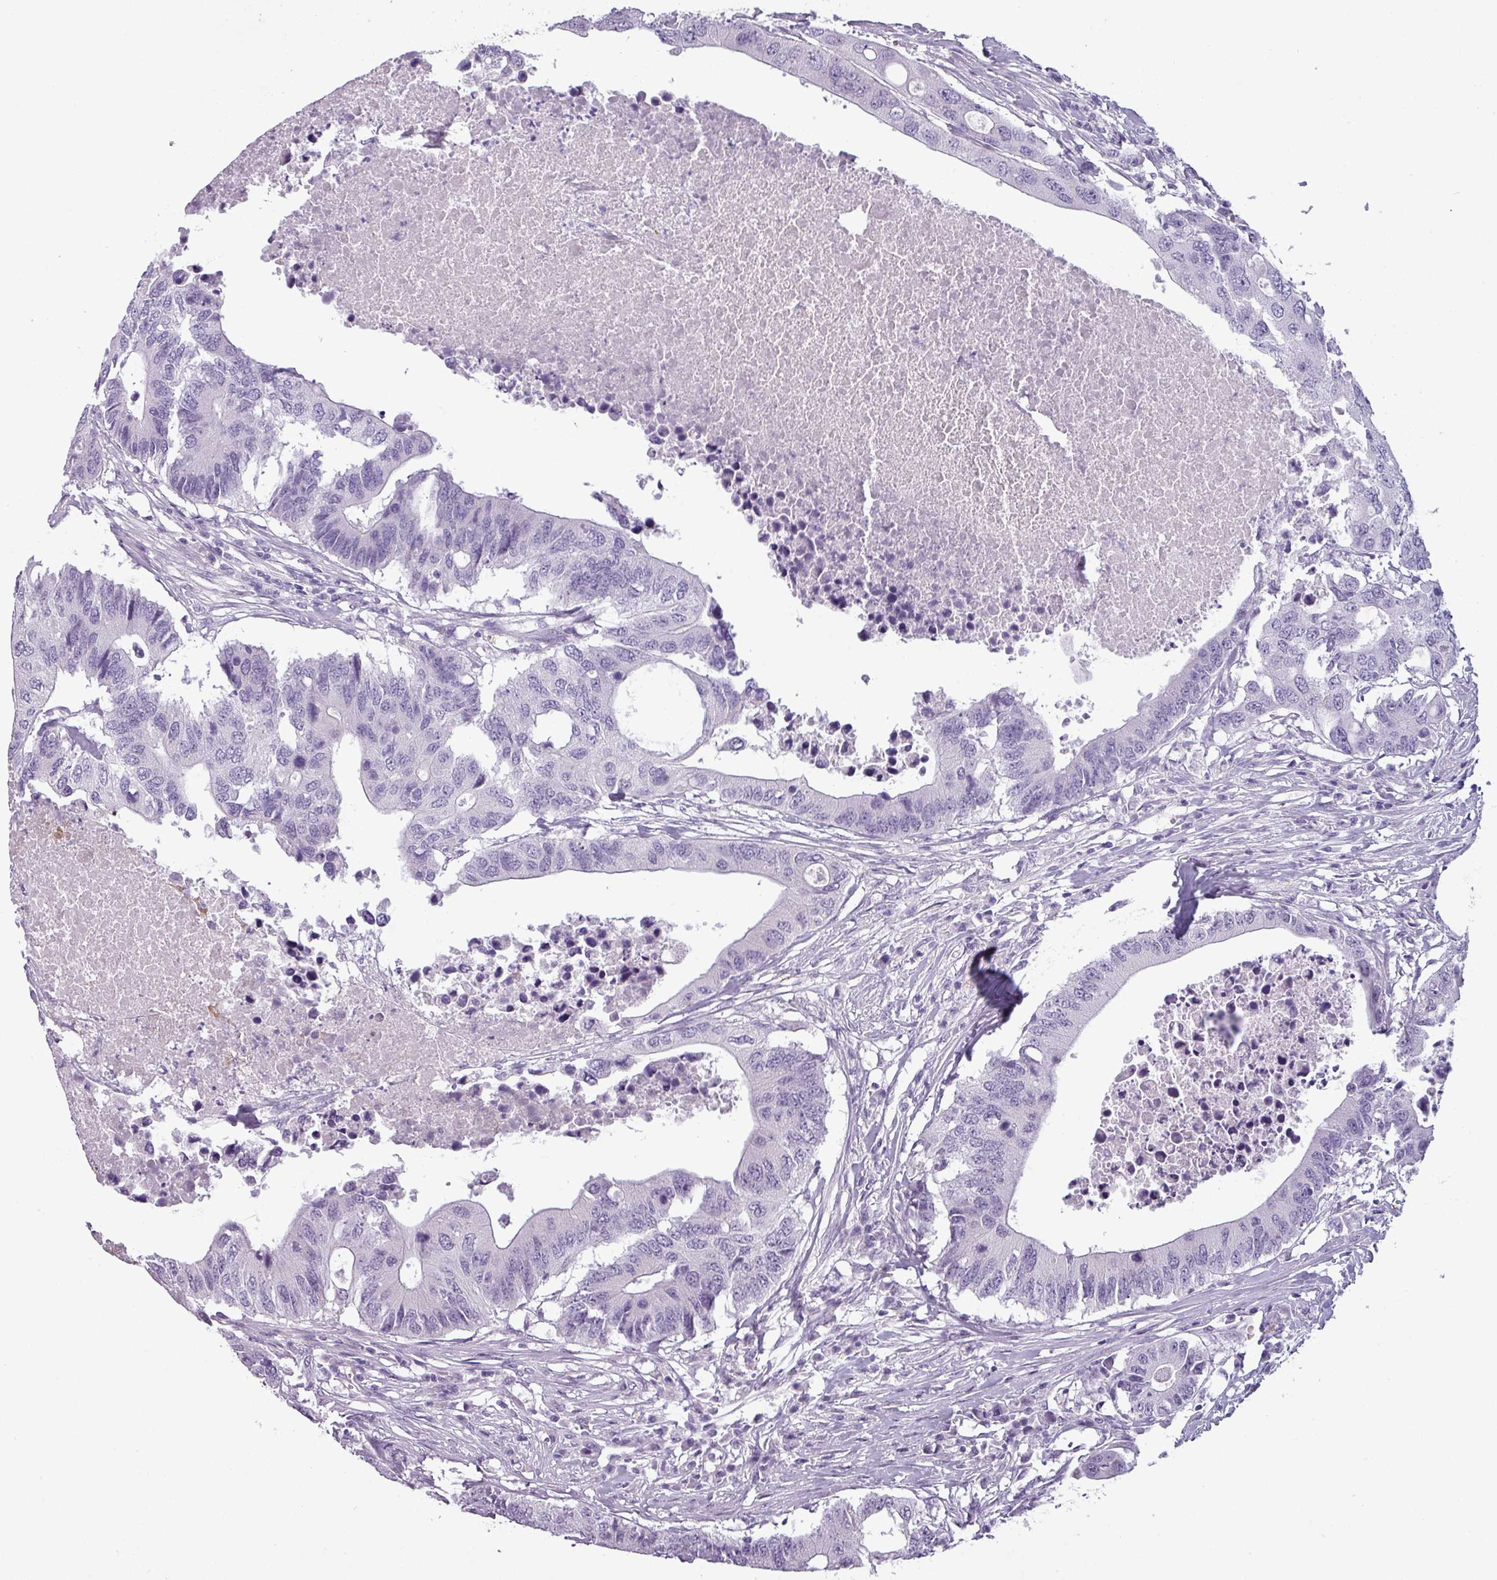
{"staining": {"intensity": "negative", "quantity": "none", "location": "none"}, "tissue": "colorectal cancer", "cell_type": "Tumor cells", "image_type": "cancer", "snomed": [{"axis": "morphology", "description": "Adenocarcinoma, NOS"}, {"axis": "topography", "description": "Colon"}], "caption": "A high-resolution image shows IHC staining of colorectal adenocarcinoma, which reveals no significant expression in tumor cells.", "gene": "AREL1", "patient": {"sex": "male", "age": 71}}